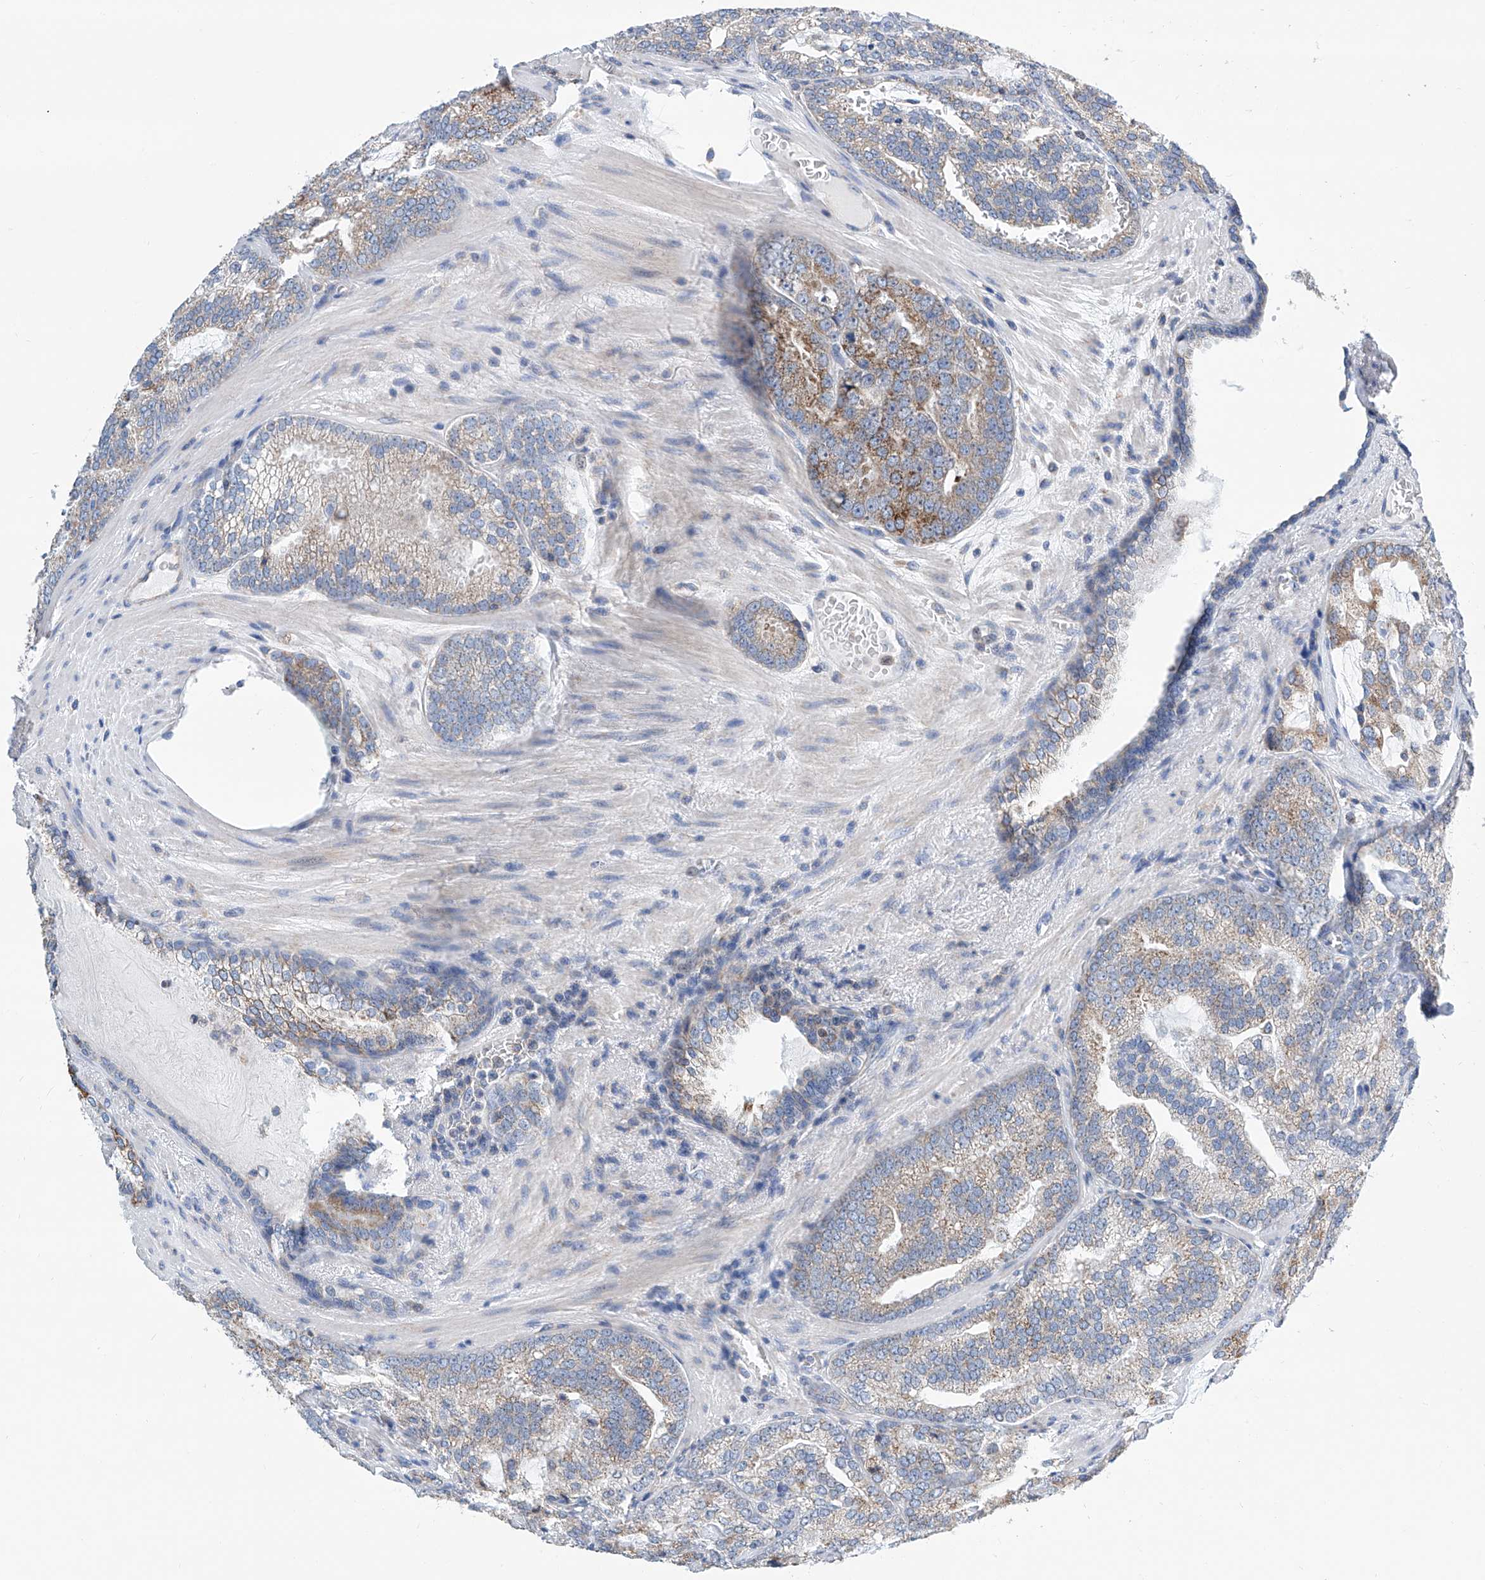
{"staining": {"intensity": "weak", "quantity": "<25%", "location": "cytoplasmic/membranous"}, "tissue": "prostate cancer", "cell_type": "Tumor cells", "image_type": "cancer", "snomed": [{"axis": "morphology", "description": "Normal morphology"}, {"axis": "morphology", "description": "Adenocarcinoma, Low grade"}, {"axis": "topography", "description": "Prostate"}], "caption": "There is no significant staining in tumor cells of prostate cancer.", "gene": "MAD2L1", "patient": {"sex": "male", "age": 72}}